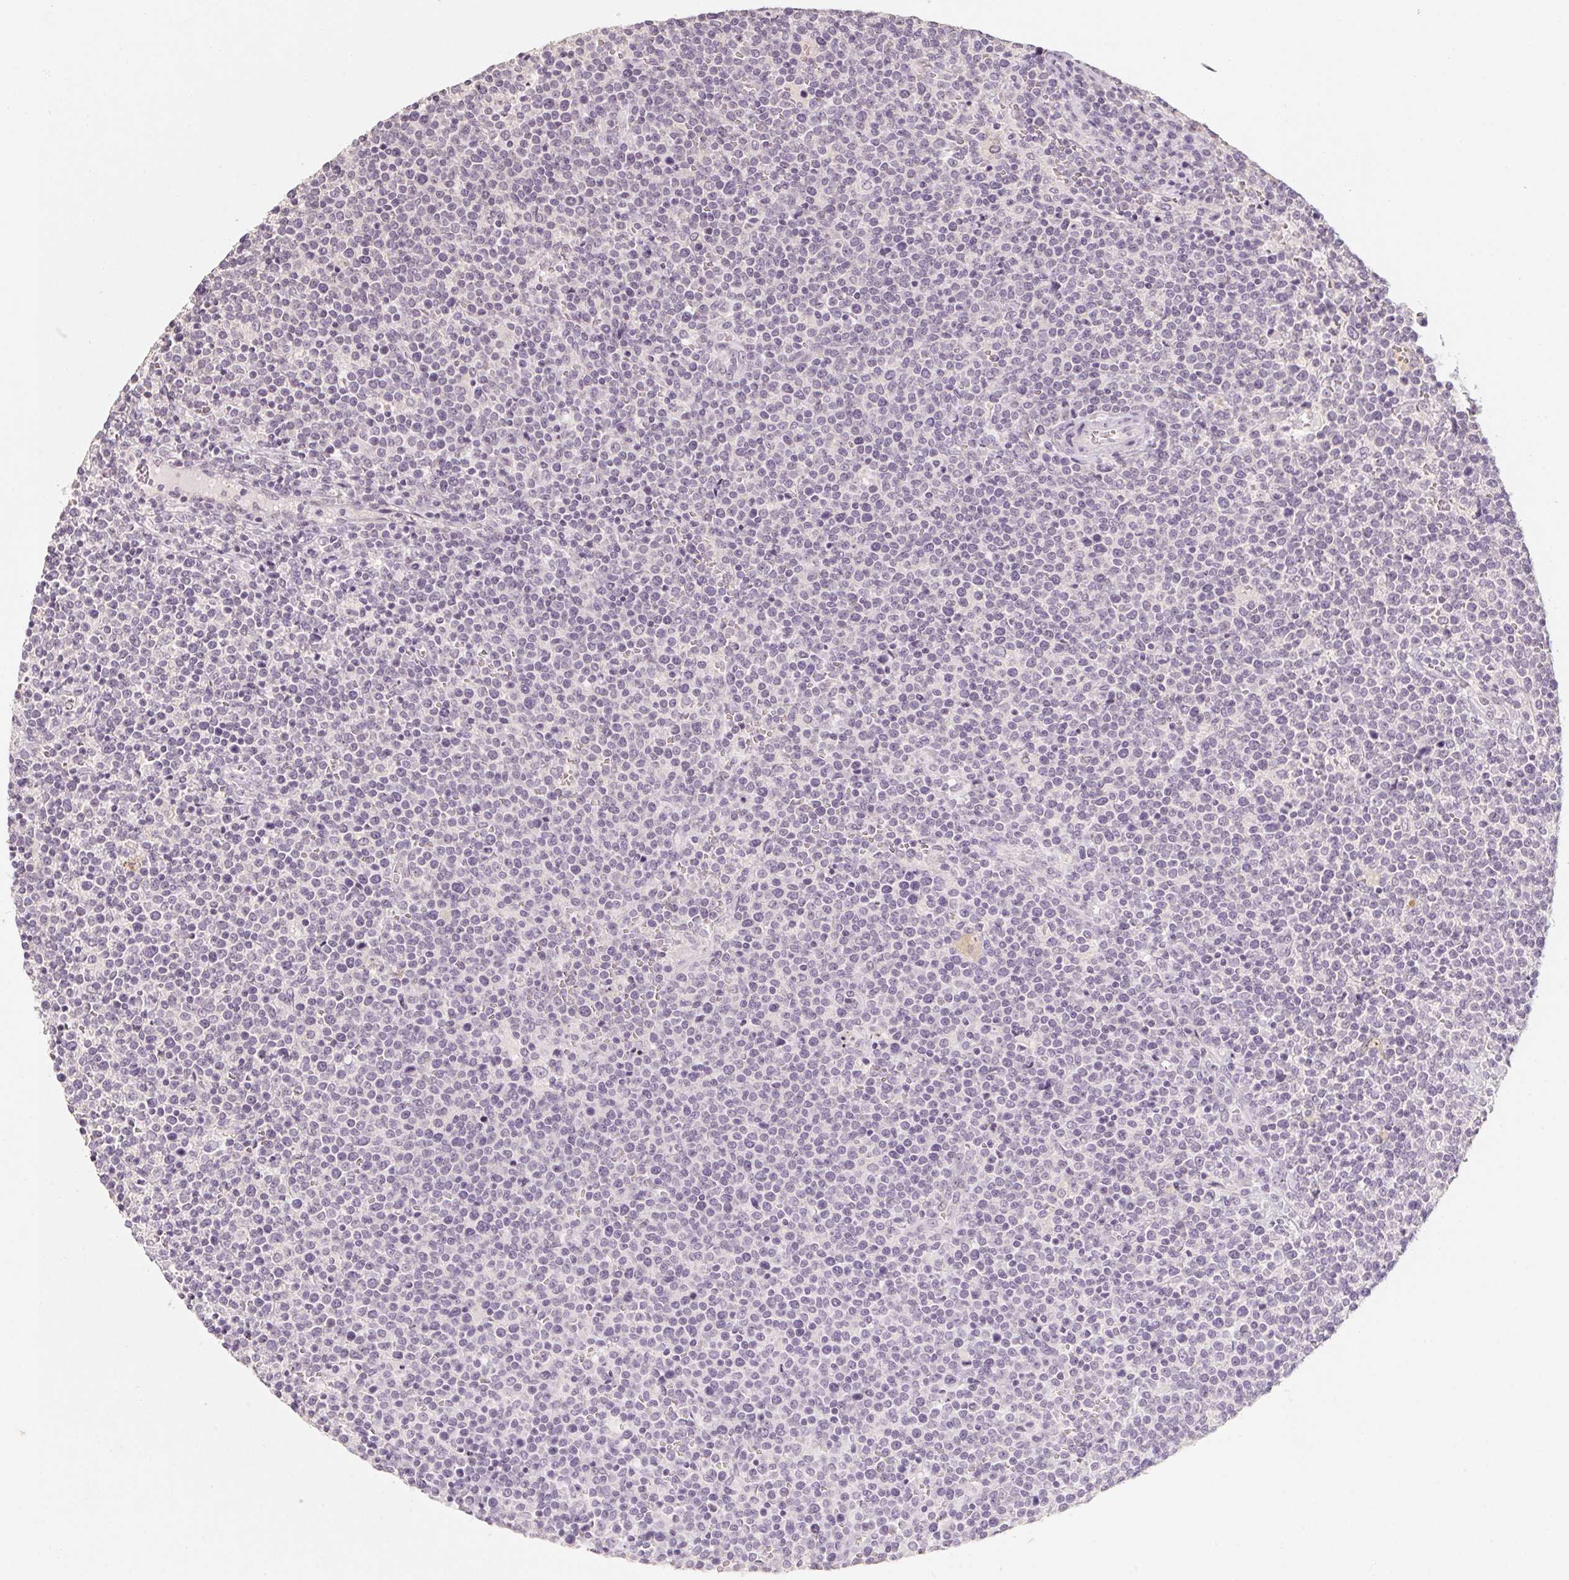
{"staining": {"intensity": "negative", "quantity": "none", "location": "none"}, "tissue": "lymphoma", "cell_type": "Tumor cells", "image_type": "cancer", "snomed": [{"axis": "morphology", "description": "Malignant lymphoma, non-Hodgkin's type, High grade"}, {"axis": "topography", "description": "Lymph node"}], "caption": "IHC histopathology image of lymphoma stained for a protein (brown), which displays no expression in tumor cells.", "gene": "CAPZA3", "patient": {"sex": "male", "age": 61}}